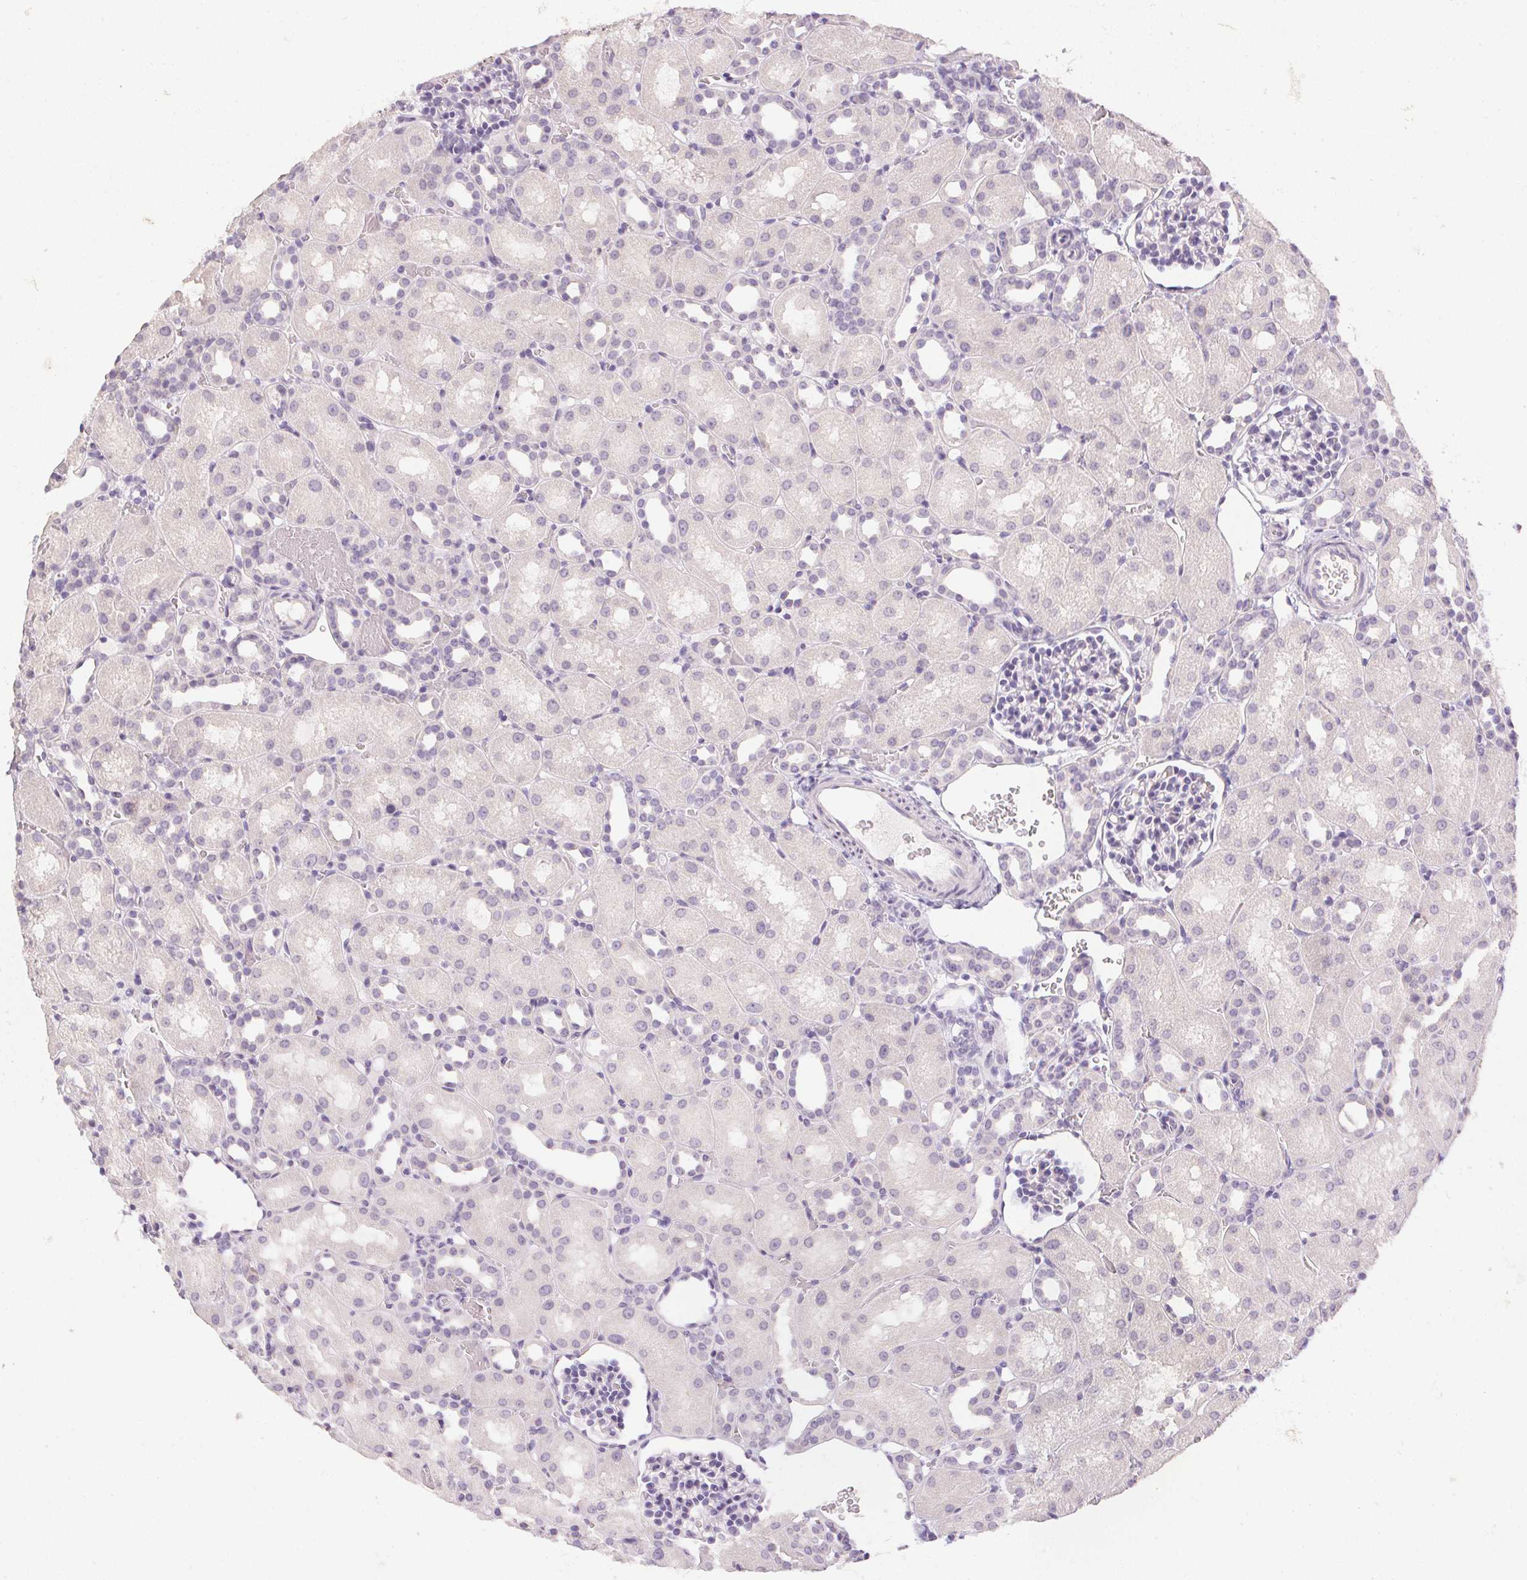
{"staining": {"intensity": "negative", "quantity": "none", "location": "none"}, "tissue": "kidney", "cell_type": "Cells in glomeruli", "image_type": "normal", "snomed": [{"axis": "morphology", "description": "Normal tissue, NOS"}, {"axis": "topography", "description": "Kidney"}], "caption": "Kidney stained for a protein using IHC shows no expression cells in glomeruli.", "gene": "PPY", "patient": {"sex": "male", "age": 1}}